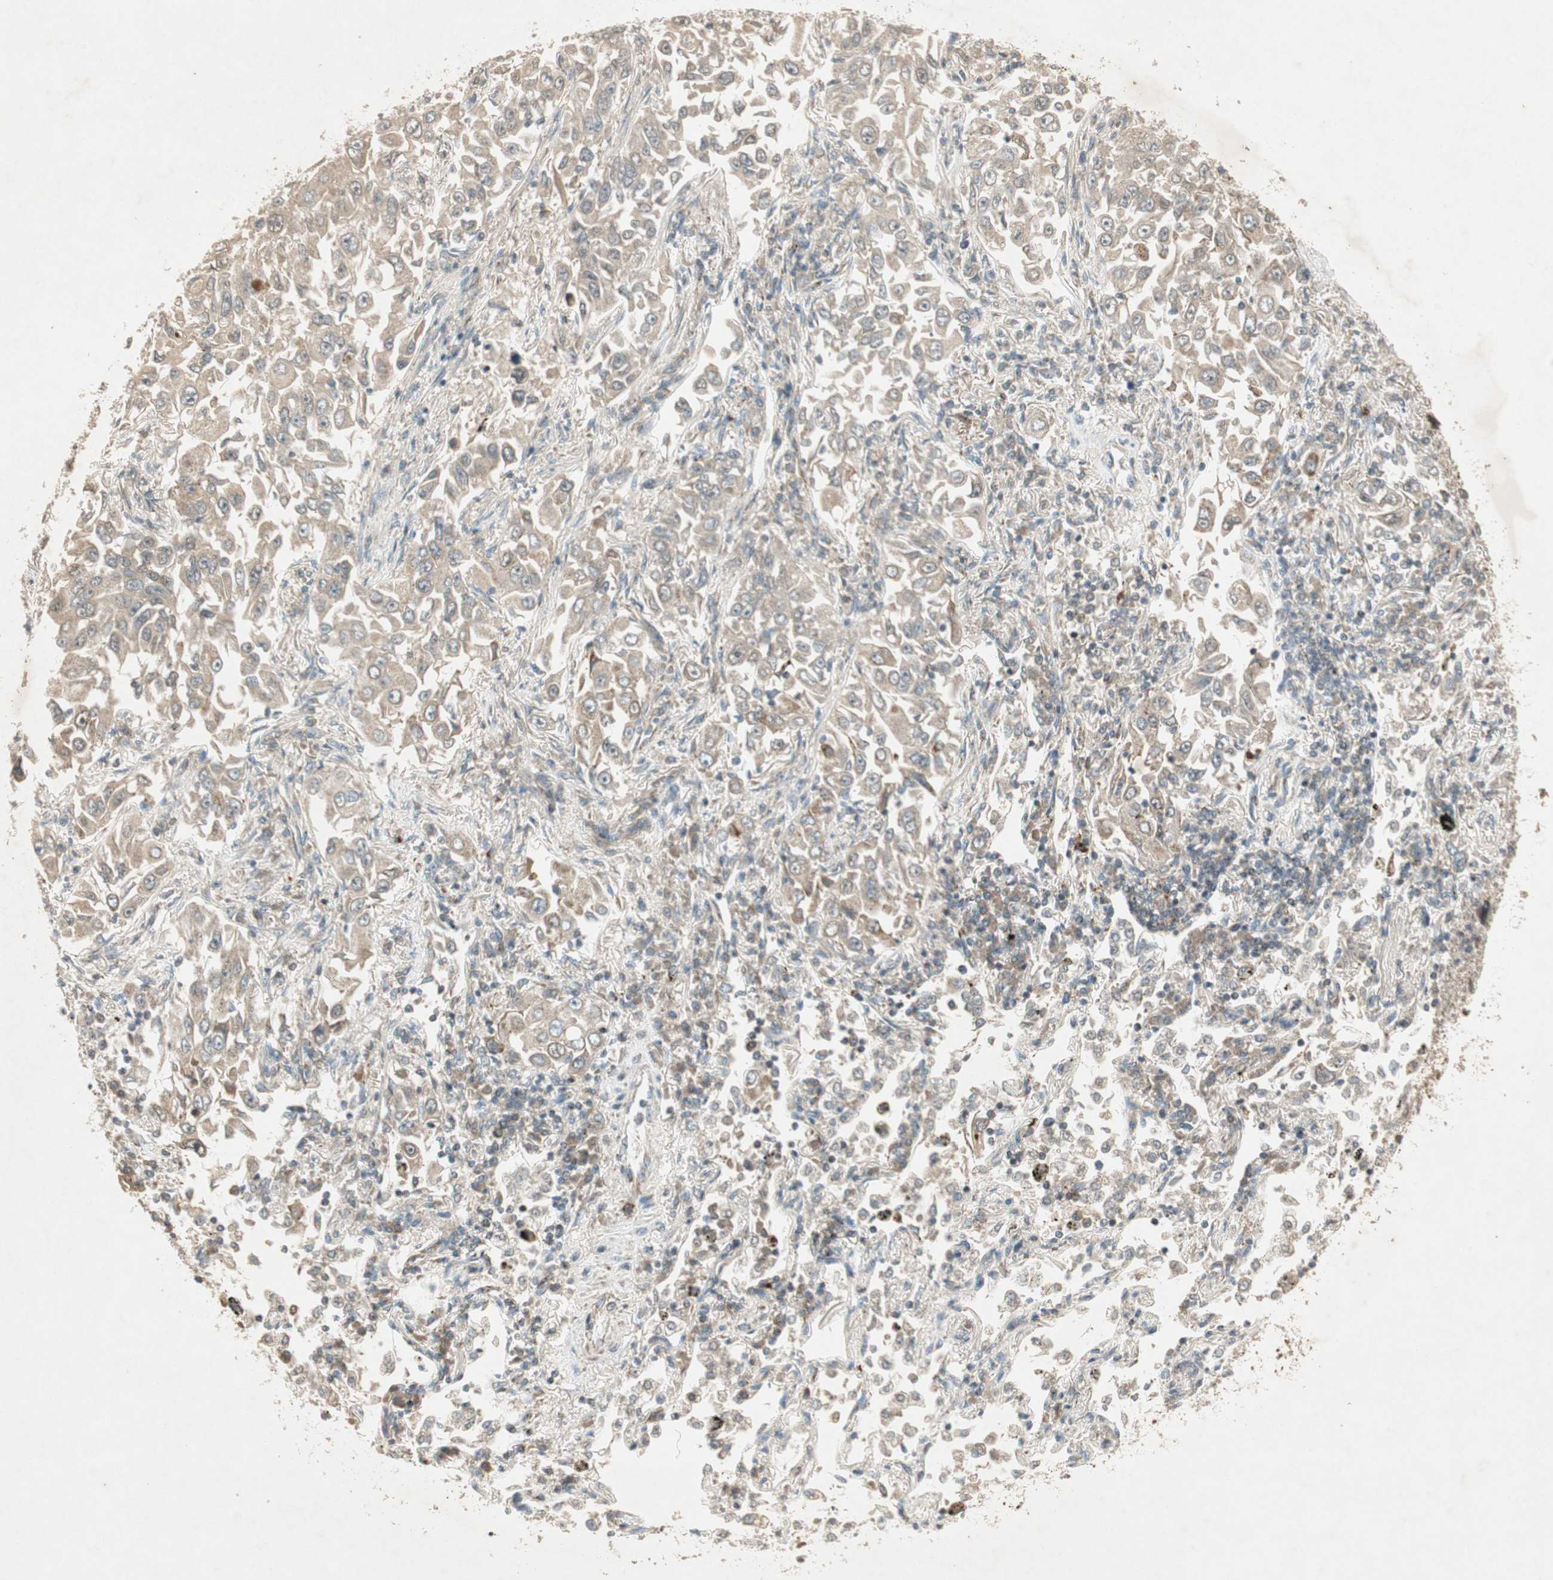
{"staining": {"intensity": "weak", "quantity": ">75%", "location": "cytoplasmic/membranous"}, "tissue": "lung cancer", "cell_type": "Tumor cells", "image_type": "cancer", "snomed": [{"axis": "morphology", "description": "Adenocarcinoma, NOS"}, {"axis": "topography", "description": "Lung"}], "caption": "High-power microscopy captured an immunohistochemistry (IHC) photomicrograph of lung cancer (adenocarcinoma), revealing weak cytoplasmic/membranous expression in approximately >75% of tumor cells.", "gene": "USP2", "patient": {"sex": "male", "age": 84}}